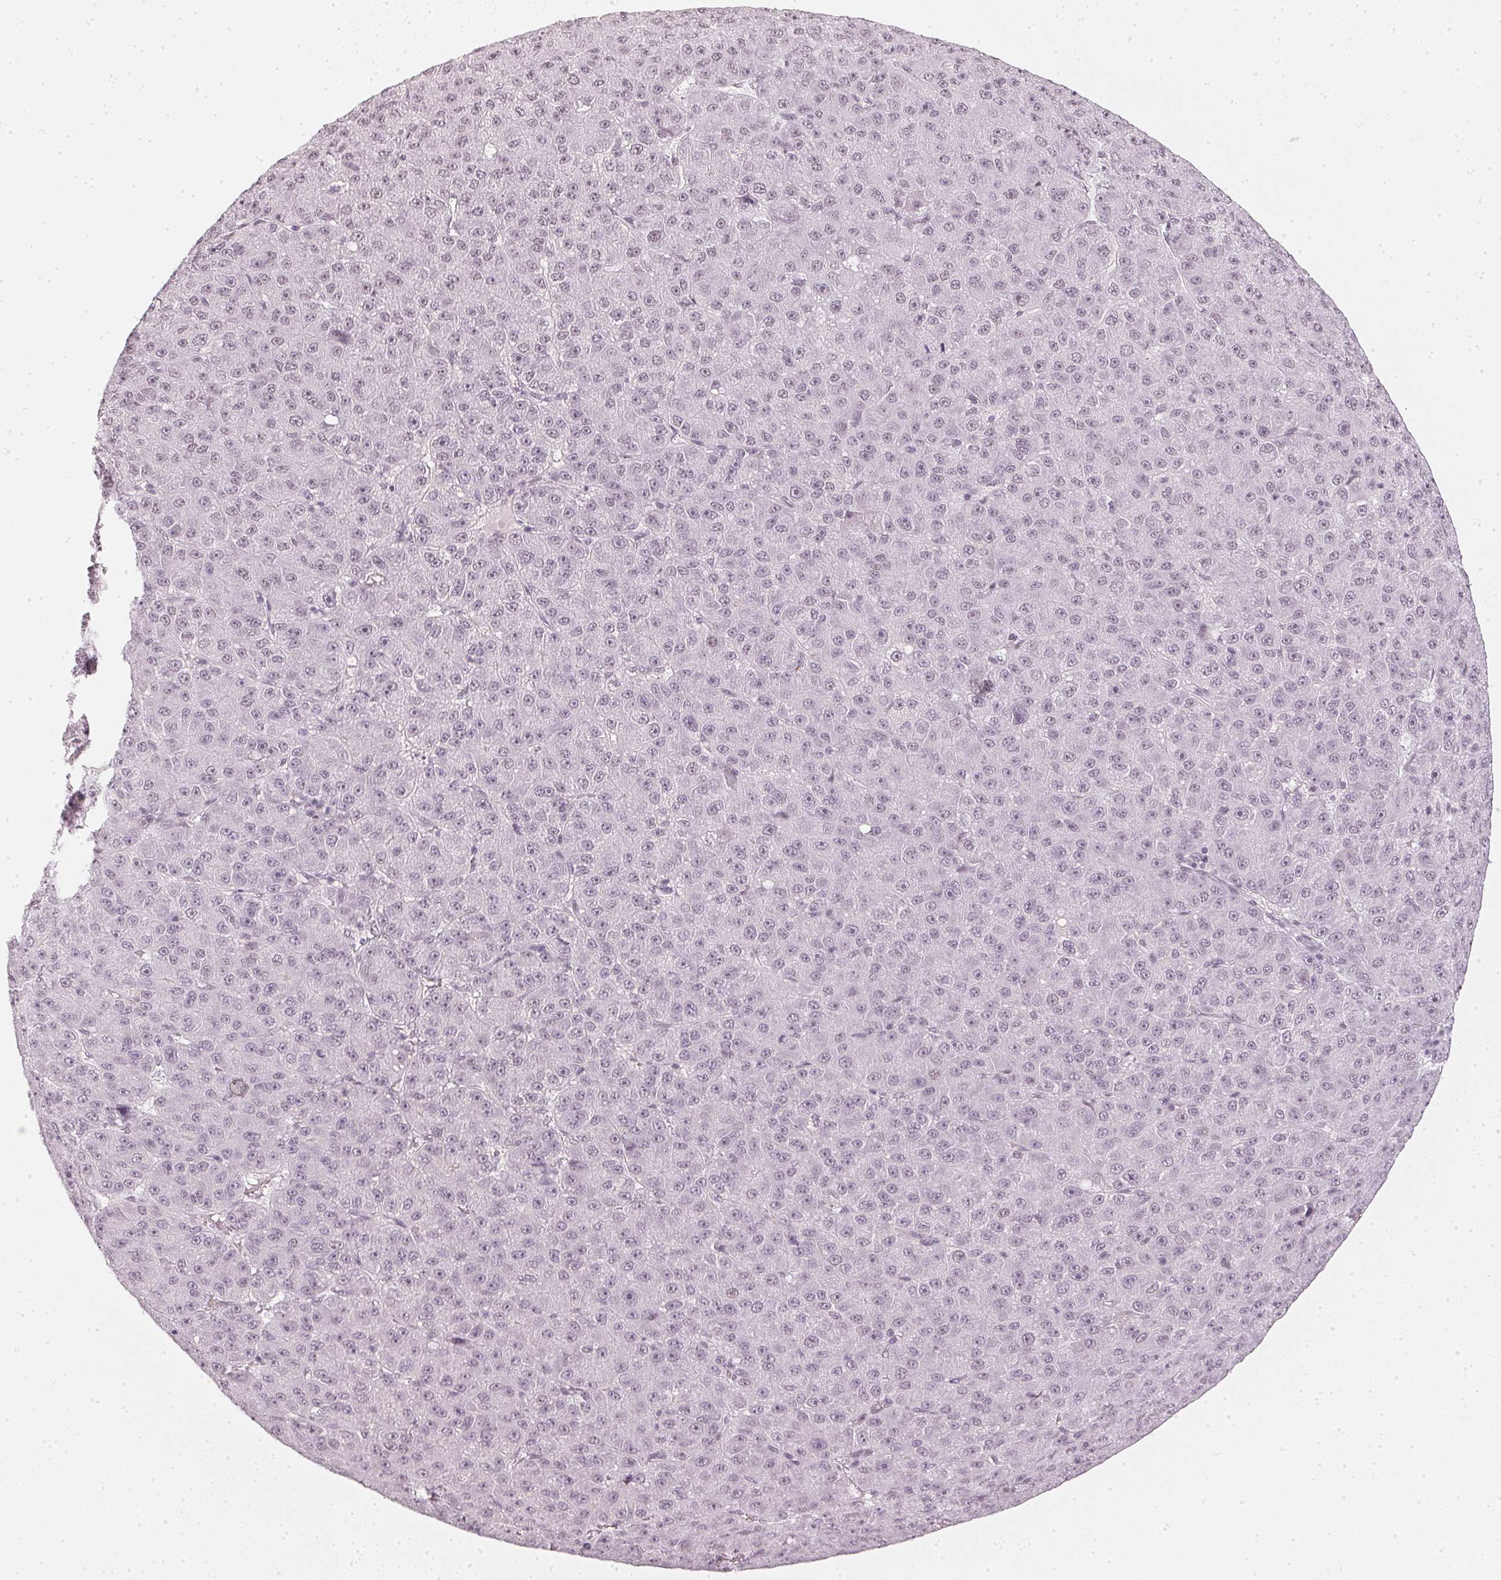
{"staining": {"intensity": "negative", "quantity": "none", "location": "none"}, "tissue": "liver cancer", "cell_type": "Tumor cells", "image_type": "cancer", "snomed": [{"axis": "morphology", "description": "Carcinoma, Hepatocellular, NOS"}, {"axis": "topography", "description": "Liver"}], "caption": "The photomicrograph displays no significant expression in tumor cells of hepatocellular carcinoma (liver). (DAB immunohistochemistry with hematoxylin counter stain).", "gene": "DNAJC6", "patient": {"sex": "male", "age": 67}}